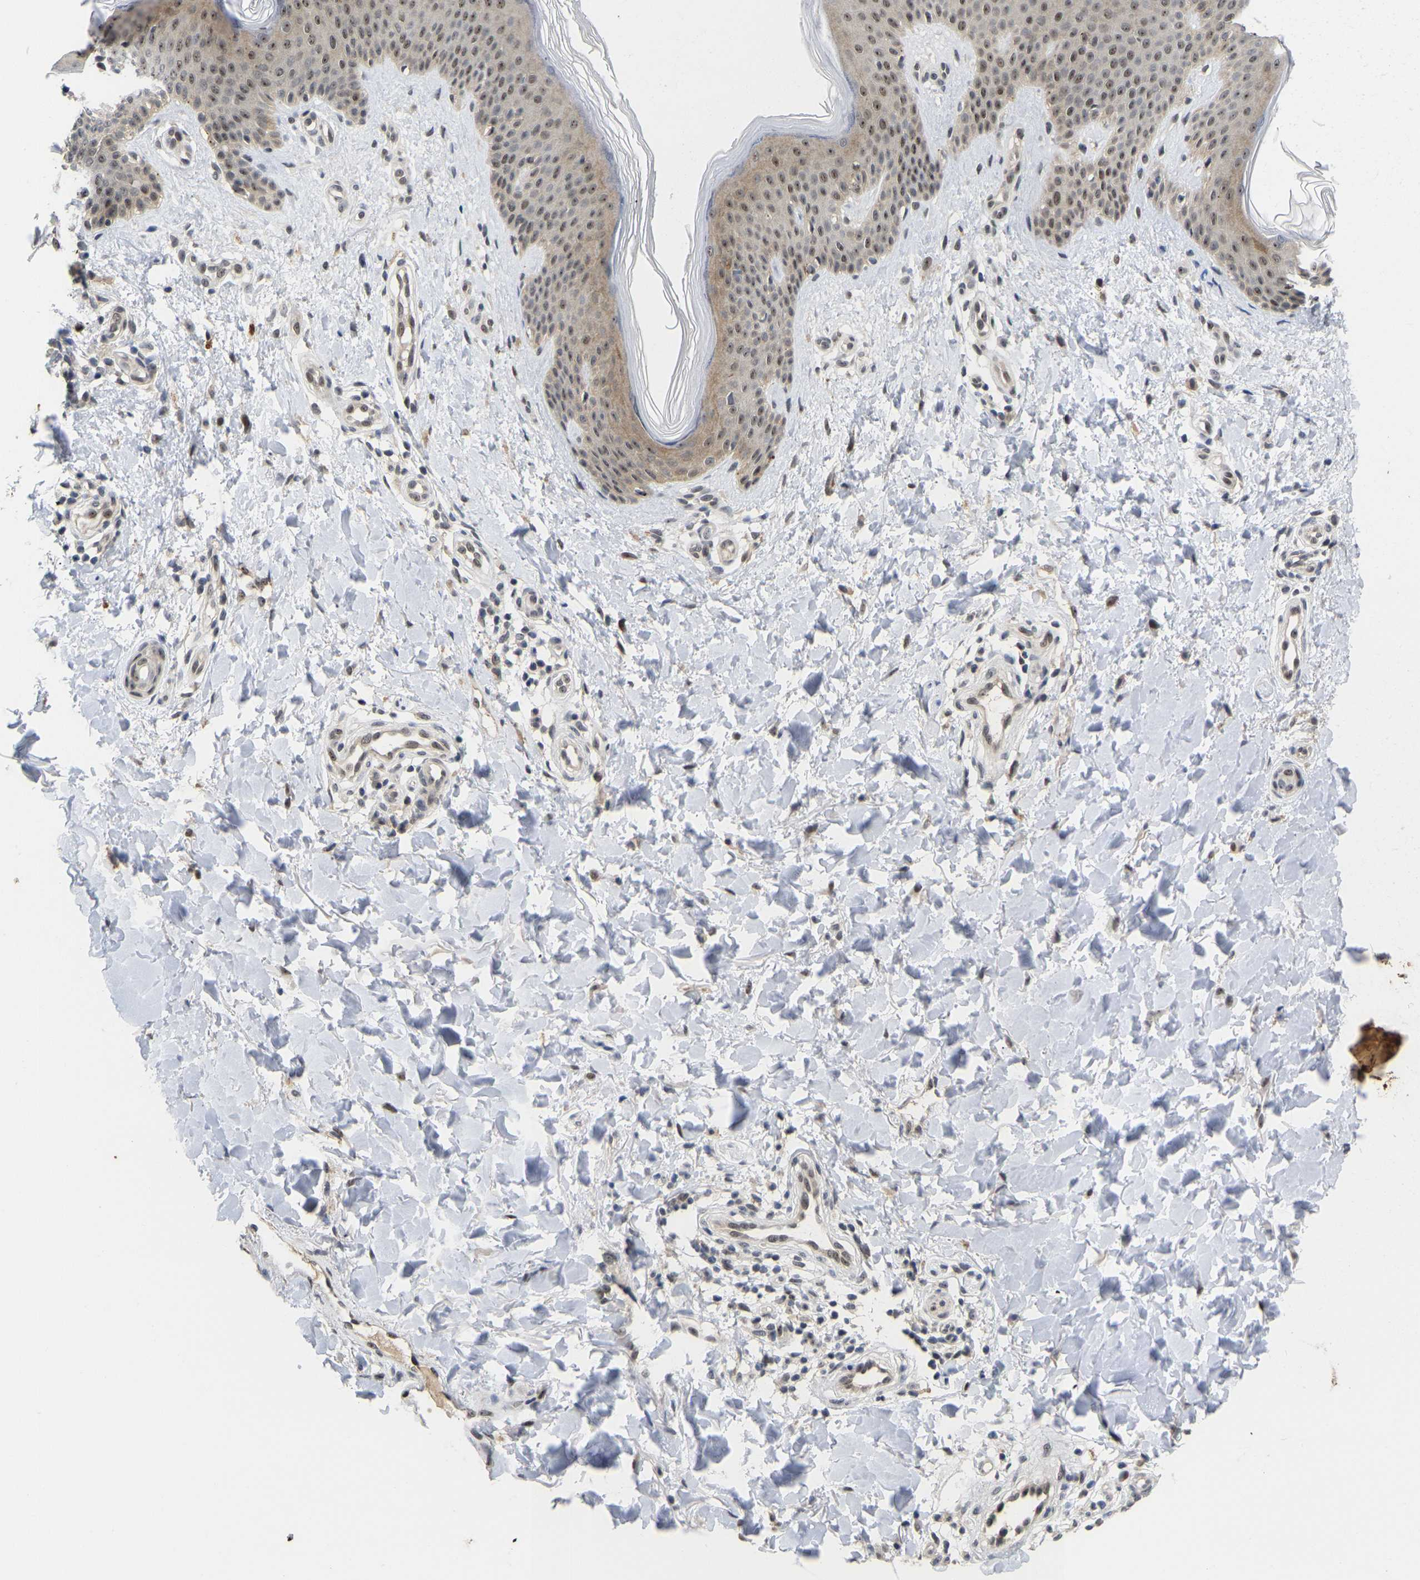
{"staining": {"intensity": "negative", "quantity": "none", "location": "none"}, "tissue": "skin", "cell_type": "Fibroblasts", "image_type": "normal", "snomed": [{"axis": "morphology", "description": "Normal tissue, NOS"}, {"axis": "topography", "description": "Skin"}], "caption": "Histopathology image shows no significant protein positivity in fibroblasts of normal skin.", "gene": "NLE1", "patient": {"sex": "male", "age": 41}}